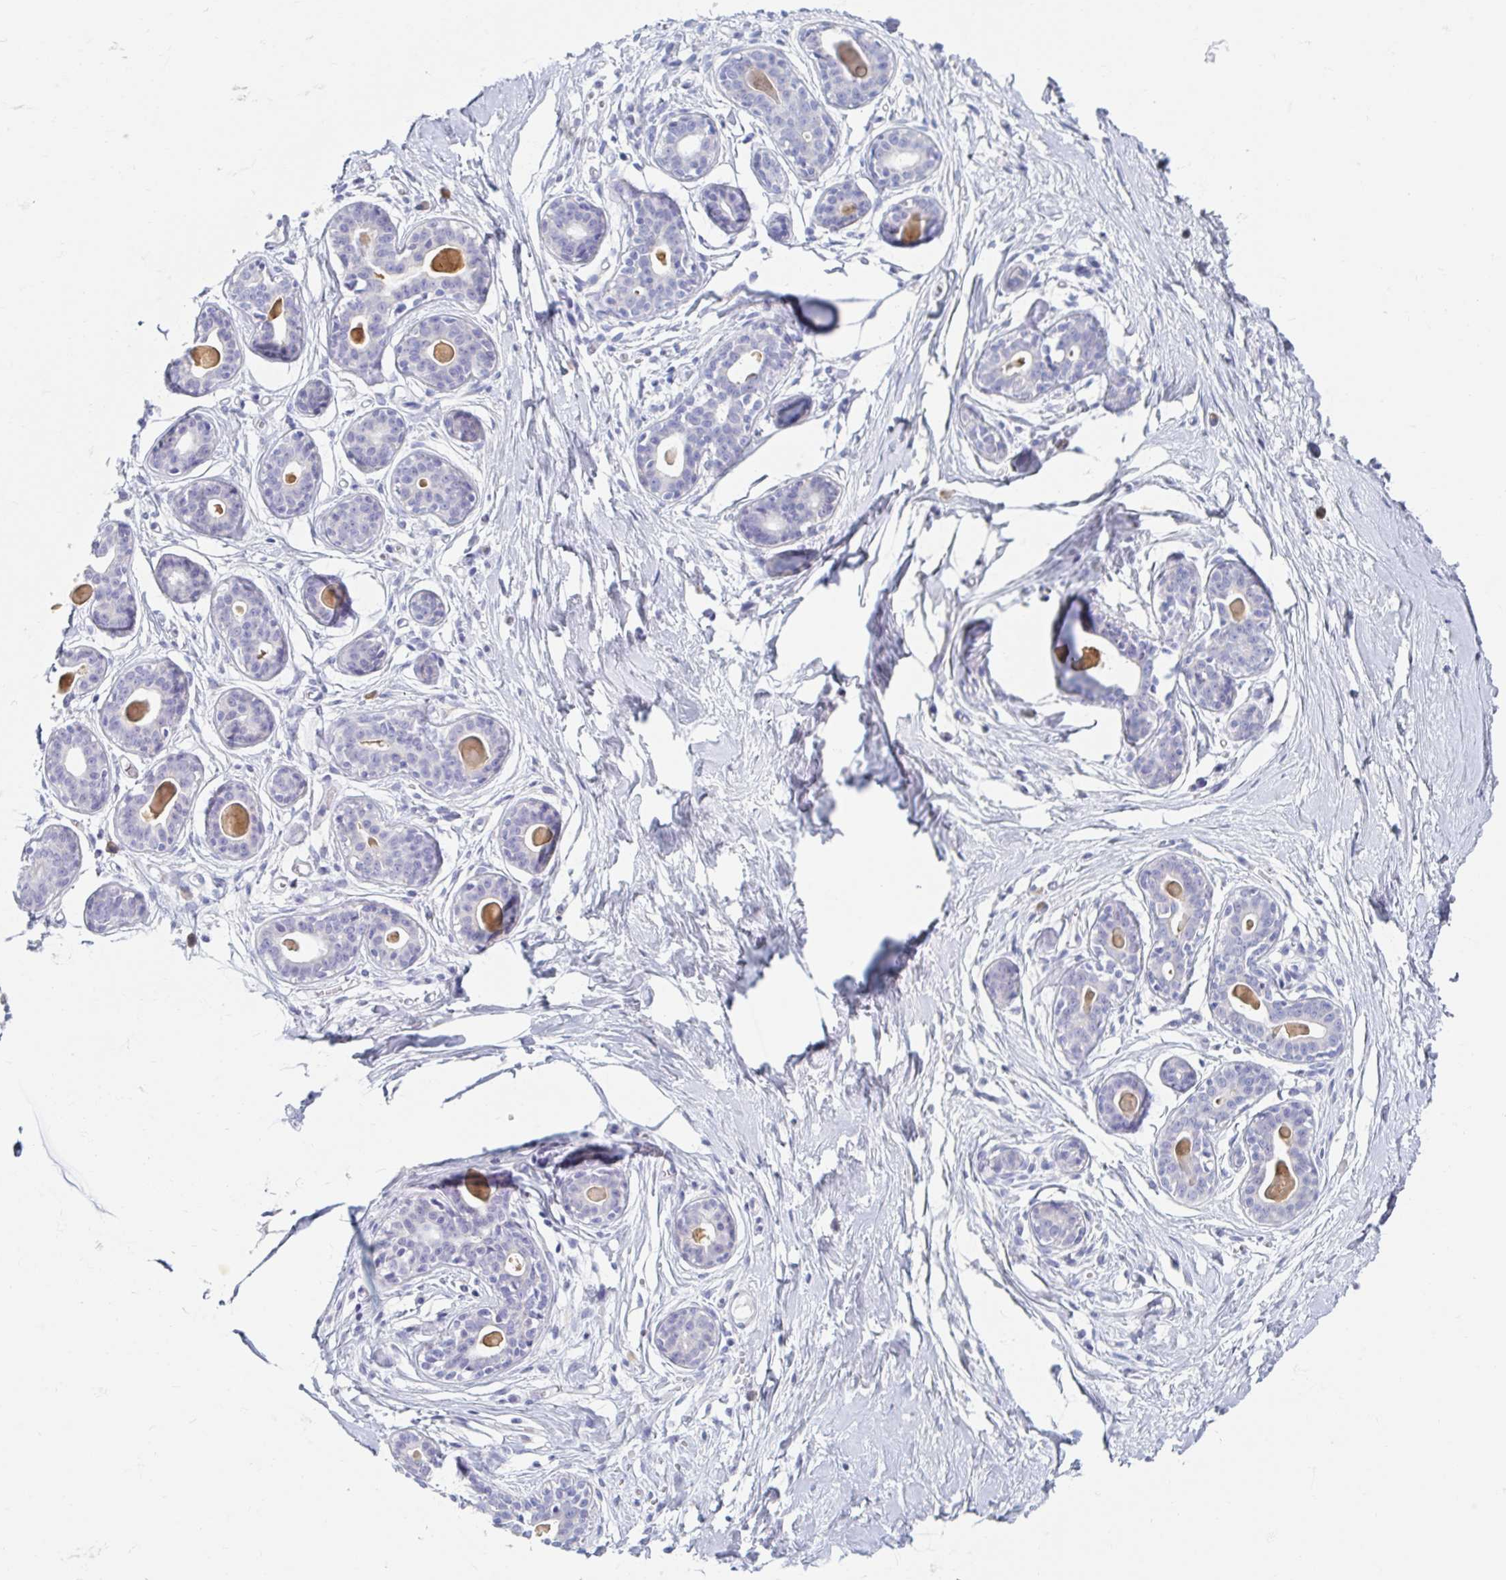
{"staining": {"intensity": "negative", "quantity": "none", "location": "none"}, "tissue": "breast", "cell_type": "Adipocytes", "image_type": "normal", "snomed": [{"axis": "morphology", "description": "Normal tissue, NOS"}, {"axis": "topography", "description": "Breast"}], "caption": "A high-resolution histopathology image shows IHC staining of unremarkable breast, which exhibits no significant staining in adipocytes.", "gene": "MYLK2", "patient": {"sex": "female", "age": 45}}